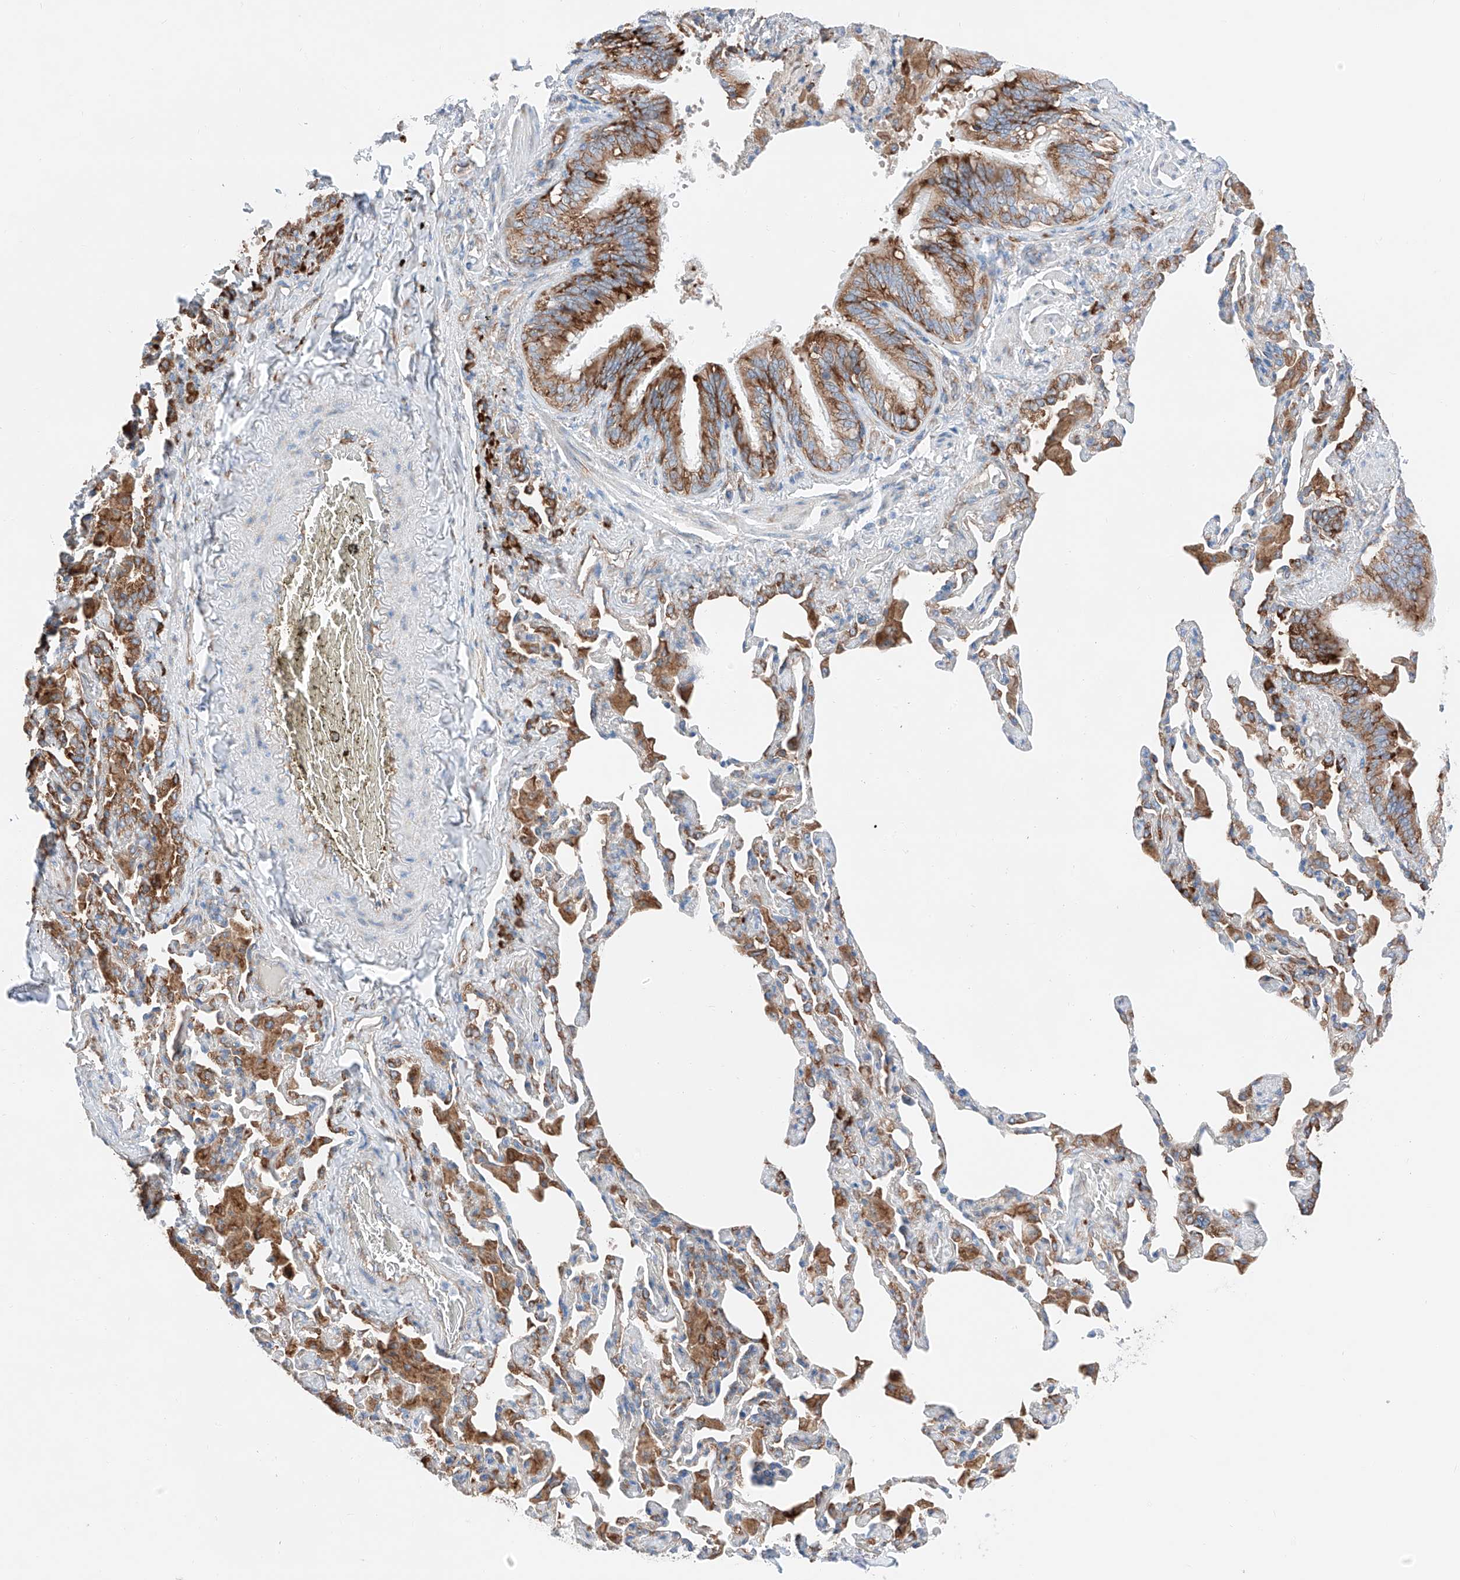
{"staining": {"intensity": "strong", "quantity": ">75%", "location": "cytoplasmic/membranous"}, "tissue": "bronchus", "cell_type": "Respiratory epithelial cells", "image_type": "normal", "snomed": [{"axis": "morphology", "description": "Normal tissue, NOS"}, {"axis": "morphology", "description": "Inflammation, NOS"}, {"axis": "topography", "description": "Lung"}], "caption": "A high-resolution image shows IHC staining of unremarkable bronchus, which exhibits strong cytoplasmic/membranous expression in approximately >75% of respiratory epithelial cells. The staining was performed using DAB, with brown indicating positive protein expression. Nuclei are stained blue with hematoxylin.", "gene": "CRELD1", "patient": {"sex": "female", "age": 46}}